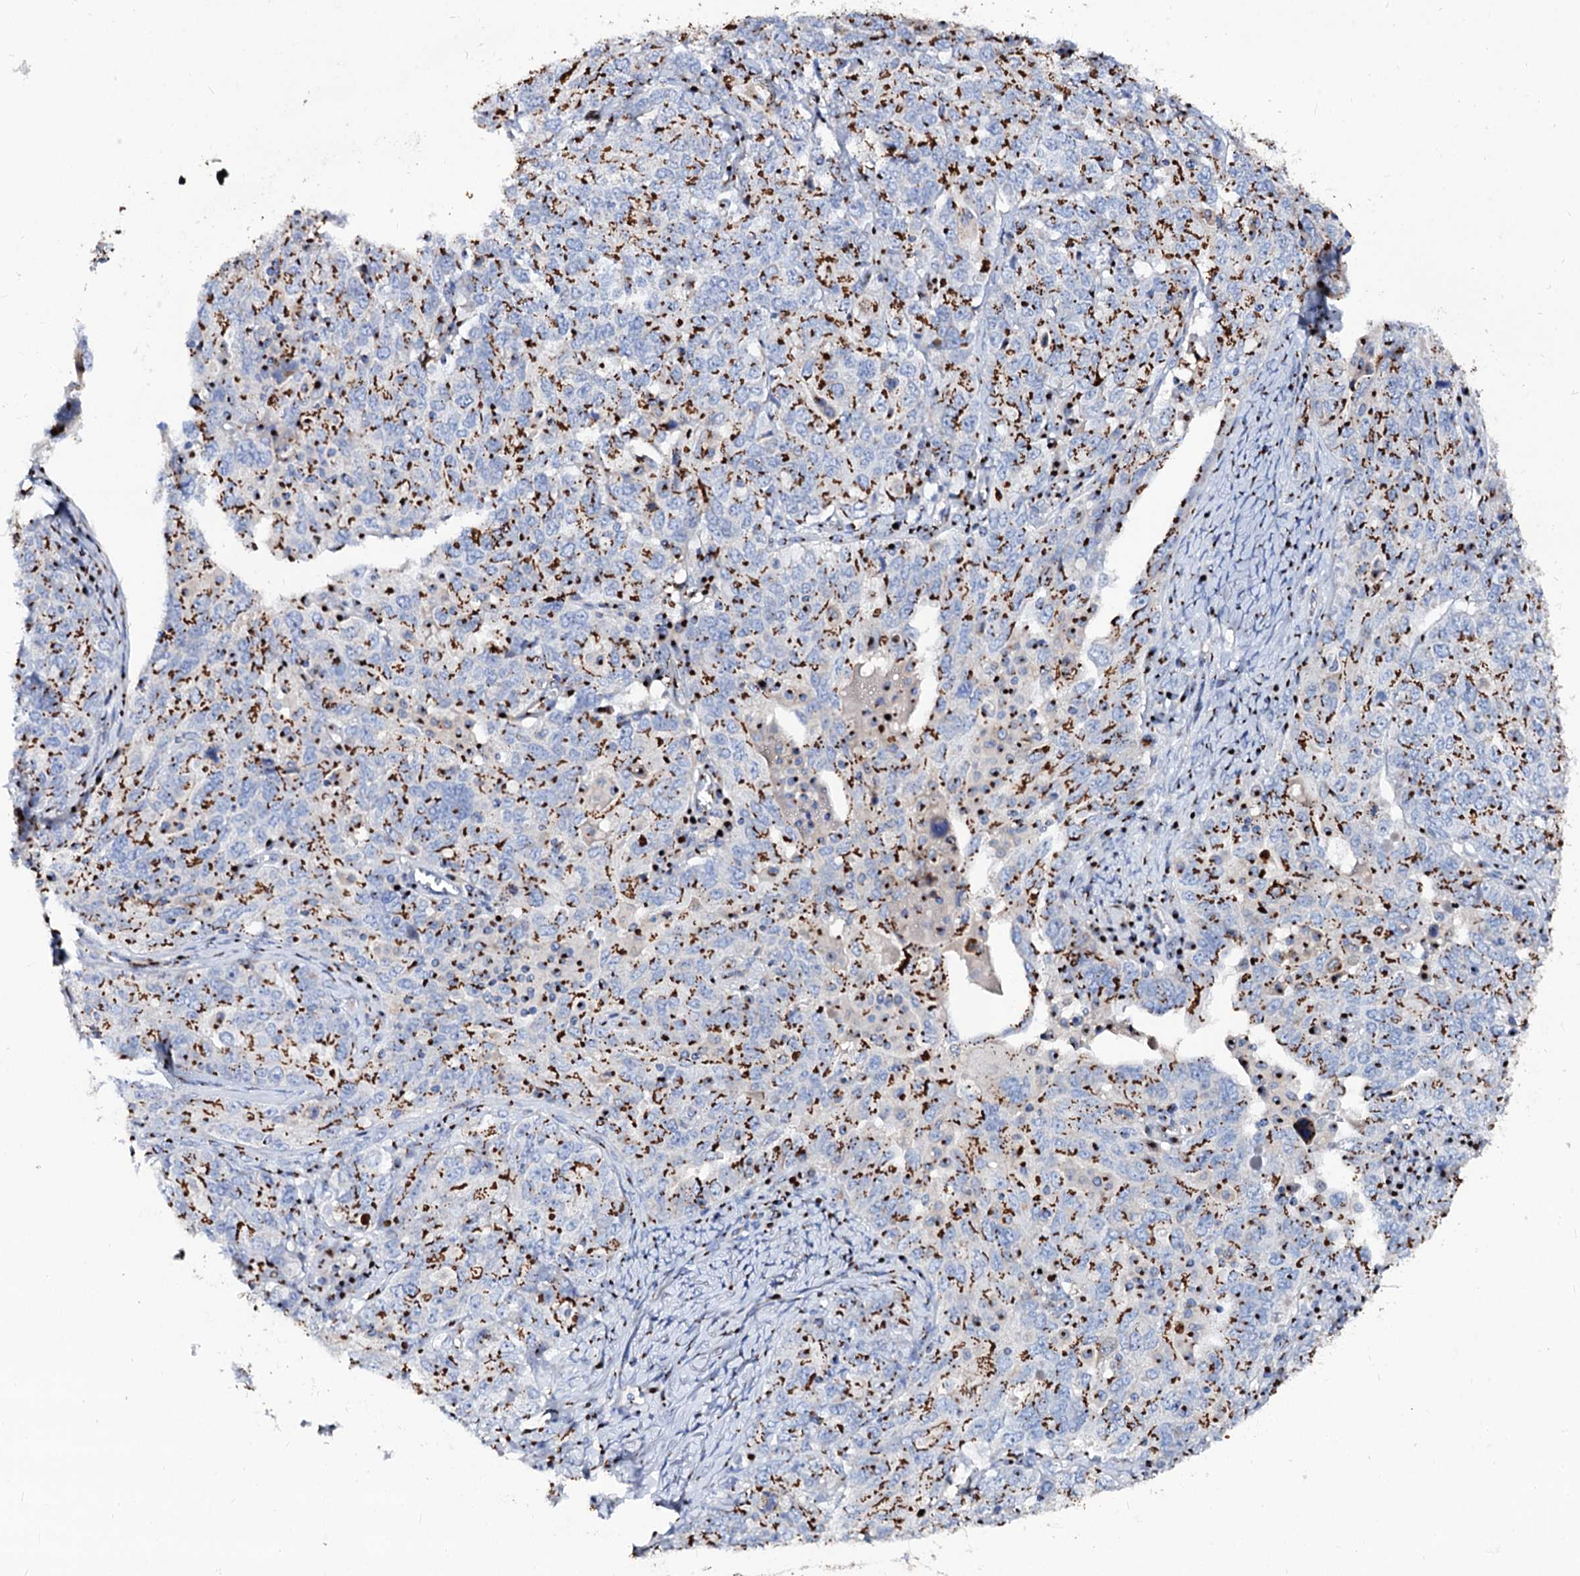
{"staining": {"intensity": "strong", "quantity": "25%-75%", "location": "cytoplasmic/membranous"}, "tissue": "ovarian cancer", "cell_type": "Tumor cells", "image_type": "cancer", "snomed": [{"axis": "morphology", "description": "Carcinoma, endometroid"}, {"axis": "topography", "description": "Ovary"}], "caption": "Endometroid carcinoma (ovarian) stained for a protein (brown) shows strong cytoplasmic/membranous positive staining in approximately 25%-75% of tumor cells.", "gene": "TM9SF3", "patient": {"sex": "female", "age": 62}}